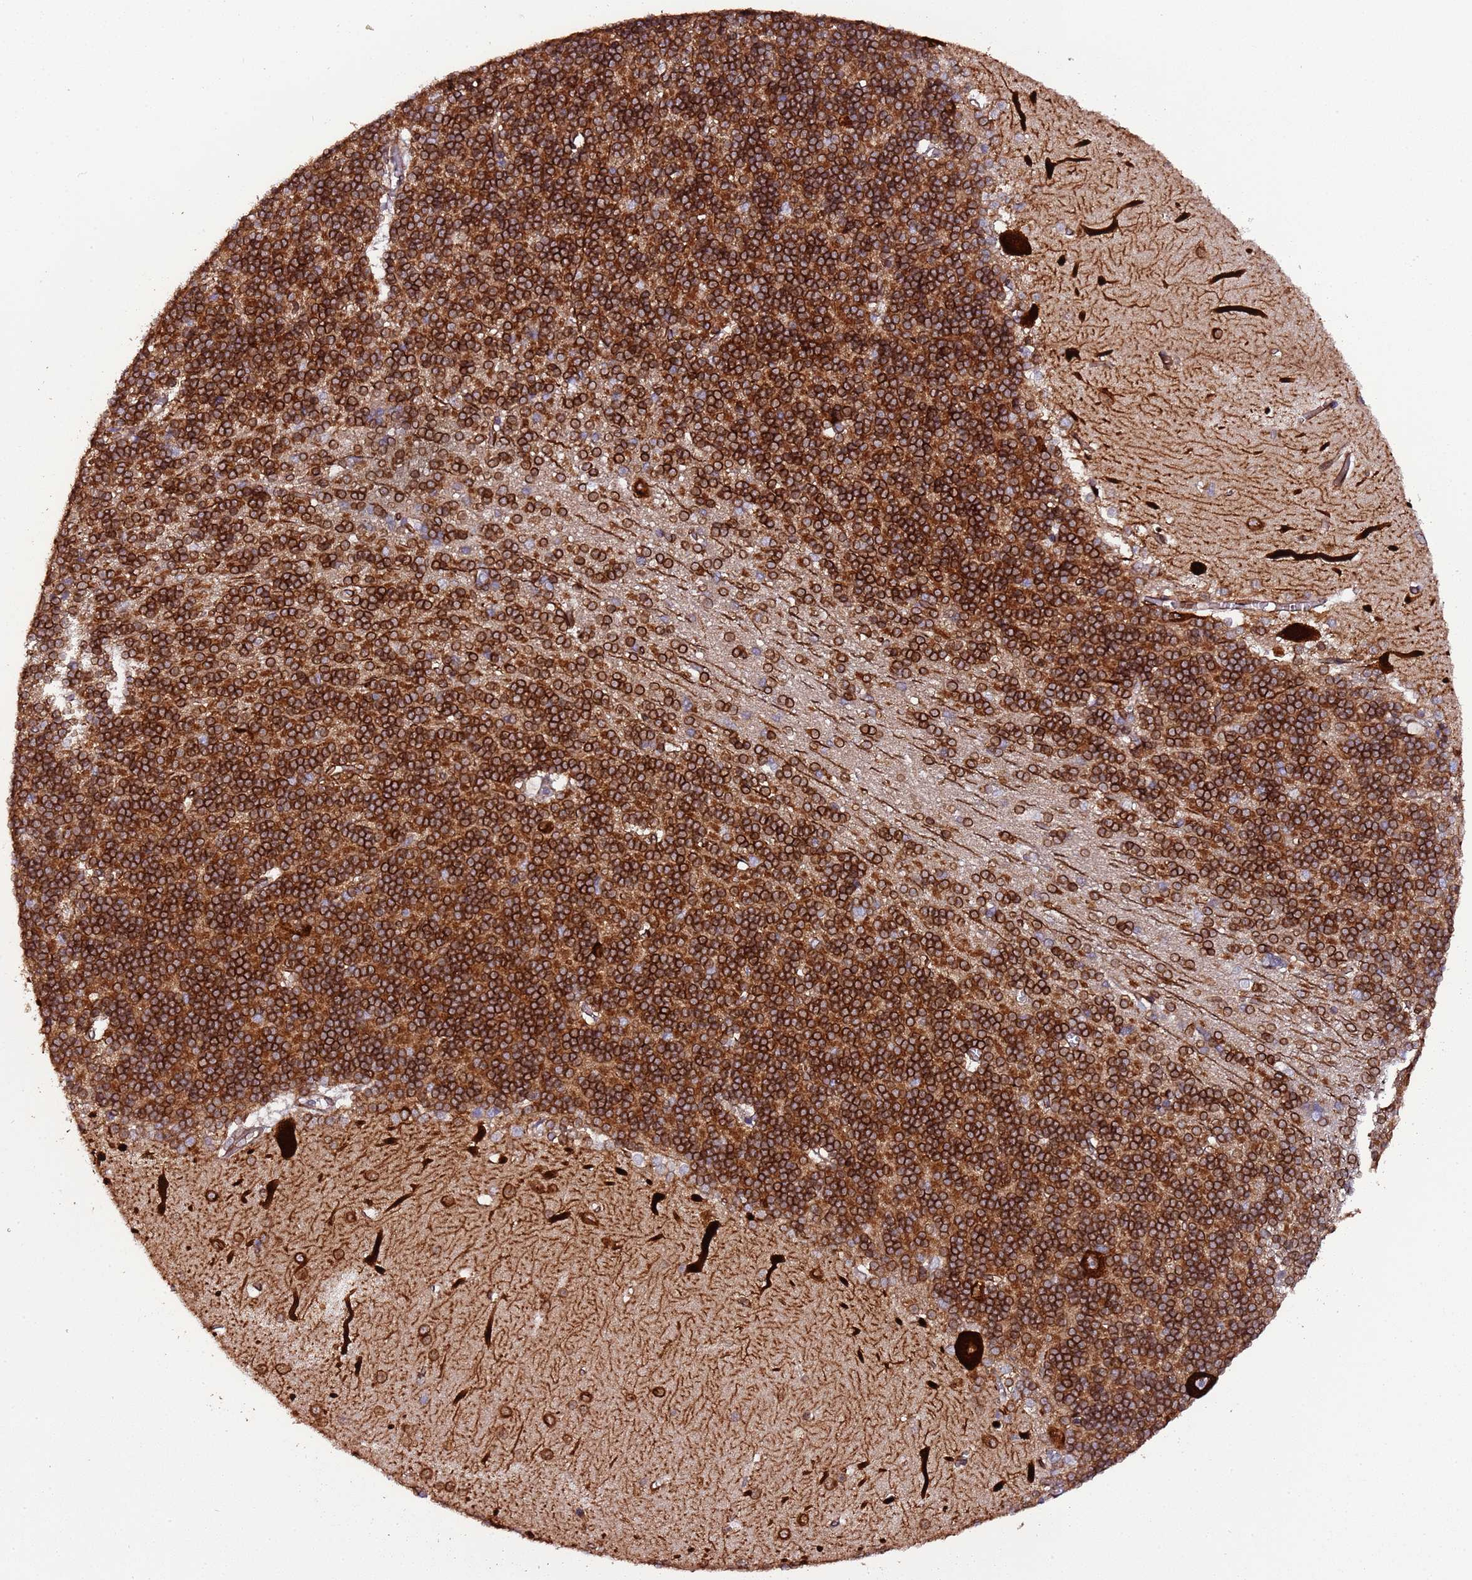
{"staining": {"intensity": "strong", "quantity": "25%-75%", "location": "cytoplasmic/membranous"}, "tissue": "cerebellum", "cell_type": "Cells in granular layer", "image_type": "normal", "snomed": [{"axis": "morphology", "description": "Normal tissue, NOS"}, {"axis": "topography", "description": "Cerebellum"}], "caption": "The photomicrograph reveals immunohistochemical staining of benign cerebellum. There is strong cytoplasmic/membranous expression is appreciated in about 25%-75% of cells in granular layer.", "gene": "SLC41A3", "patient": {"sex": "male", "age": 37}}